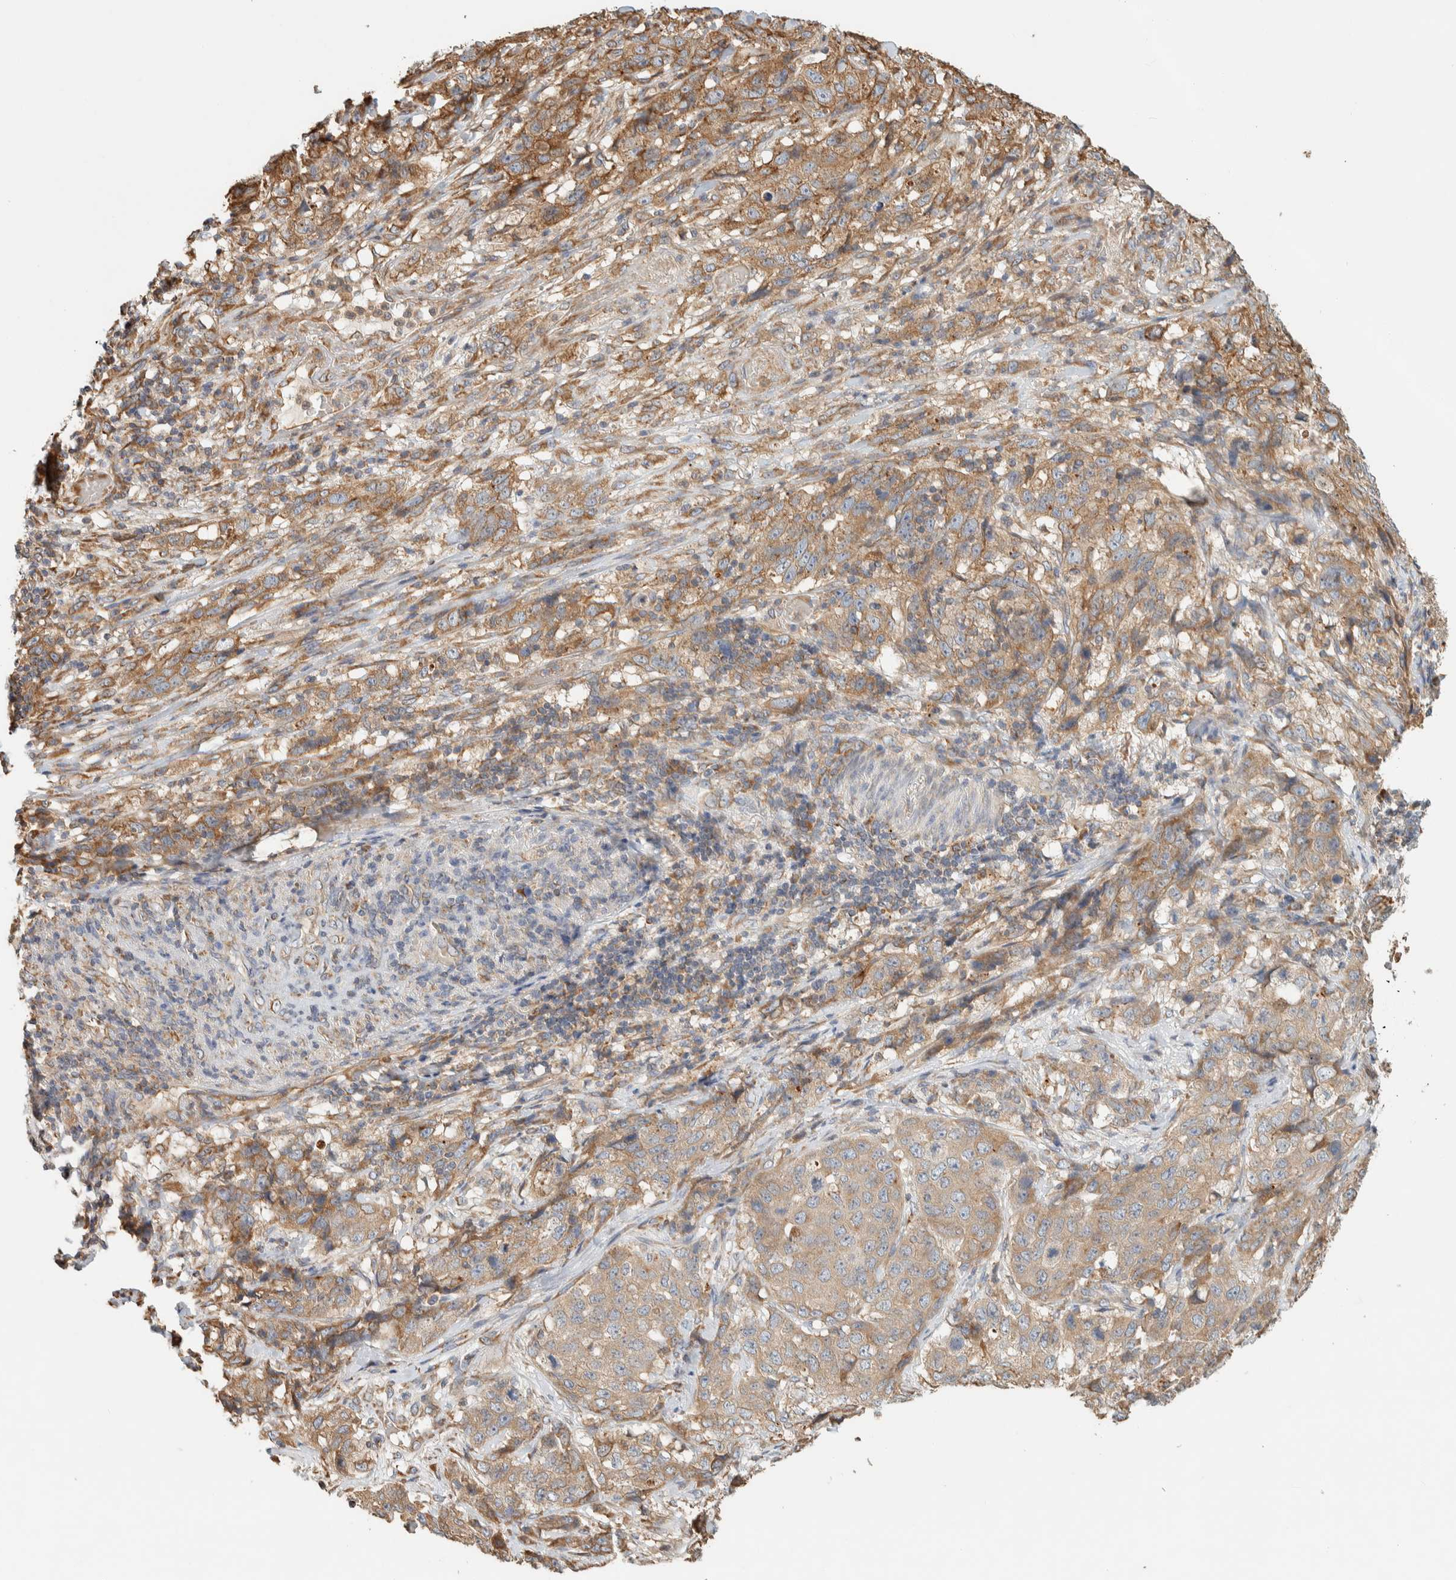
{"staining": {"intensity": "moderate", "quantity": ">75%", "location": "cytoplasmic/membranous"}, "tissue": "stomach cancer", "cell_type": "Tumor cells", "image_type": "cancer", "snomed": [{"axis": "morphology", "description": "Adenocarcinoma, NOS"}, {"axis": "topography", "description": "Stomach"}], "caption": "This photomicrograph displays stomach adenocarcinoma stained with immunohistochemistry to label a protein in brown. The cytoplasmic/membranous of tumor cells show moderate positivity for the protein. Nuclei are counter-stained blue.", "gene": "RAB11FIP1", "patient": {"sex": "male", "age": 48}}